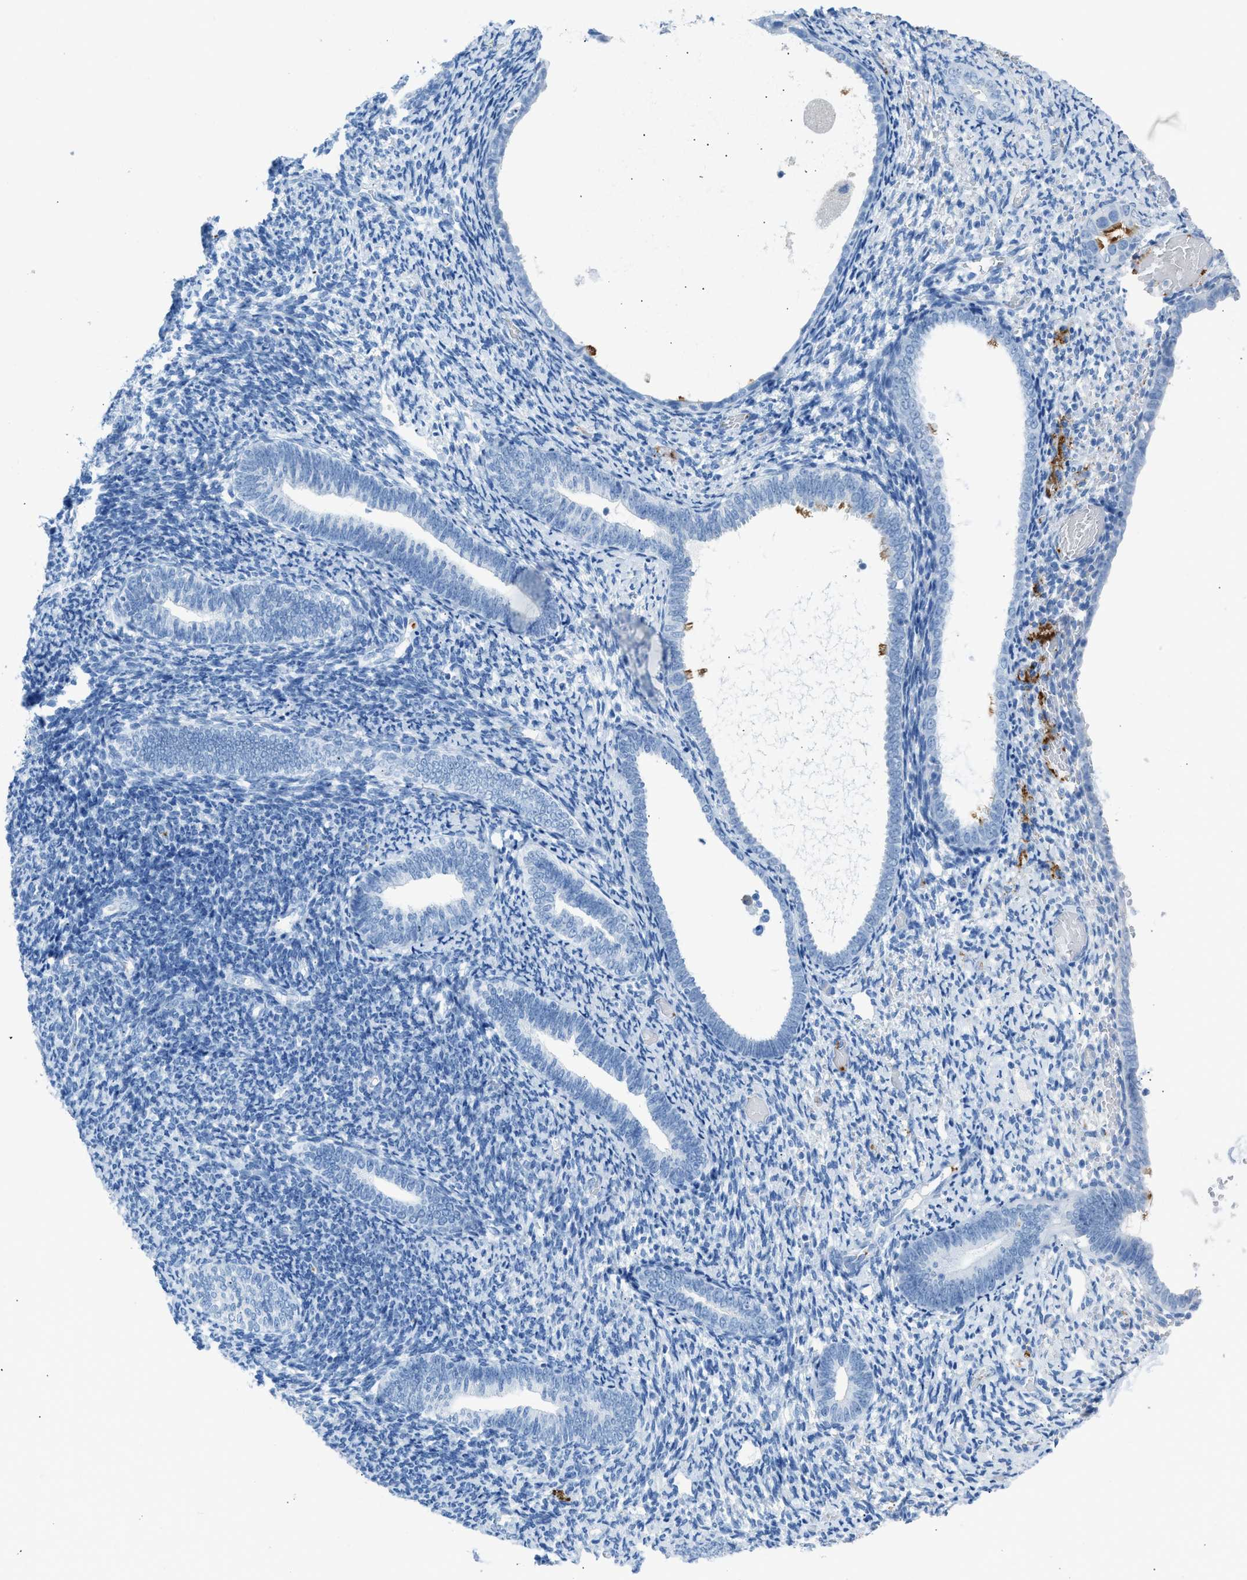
{"staining": {"intensity": "negative", "quantity": "none", "location": "none"}, "tissue": "endometrium", "cell_type": "Cells in endometrial stroma", "image_type": "normal", "snomed": [{"axis": "morphology", "description": "Normal tissue, NOS"}, {"axis": "topography", "description": "Endometrium"}], "caption": "This is a image of immunohistochemistry (IHC) staining of benign endometrium, which shows no expression in cells in endometrial stroma. (Brightfield microscopy of DAB (3,3'-diaminobenzidine) immunohistochemistry (IHC) at high magnification).", "gene": "FAIM2", "patient": {"sex": "female", "age": 66}}